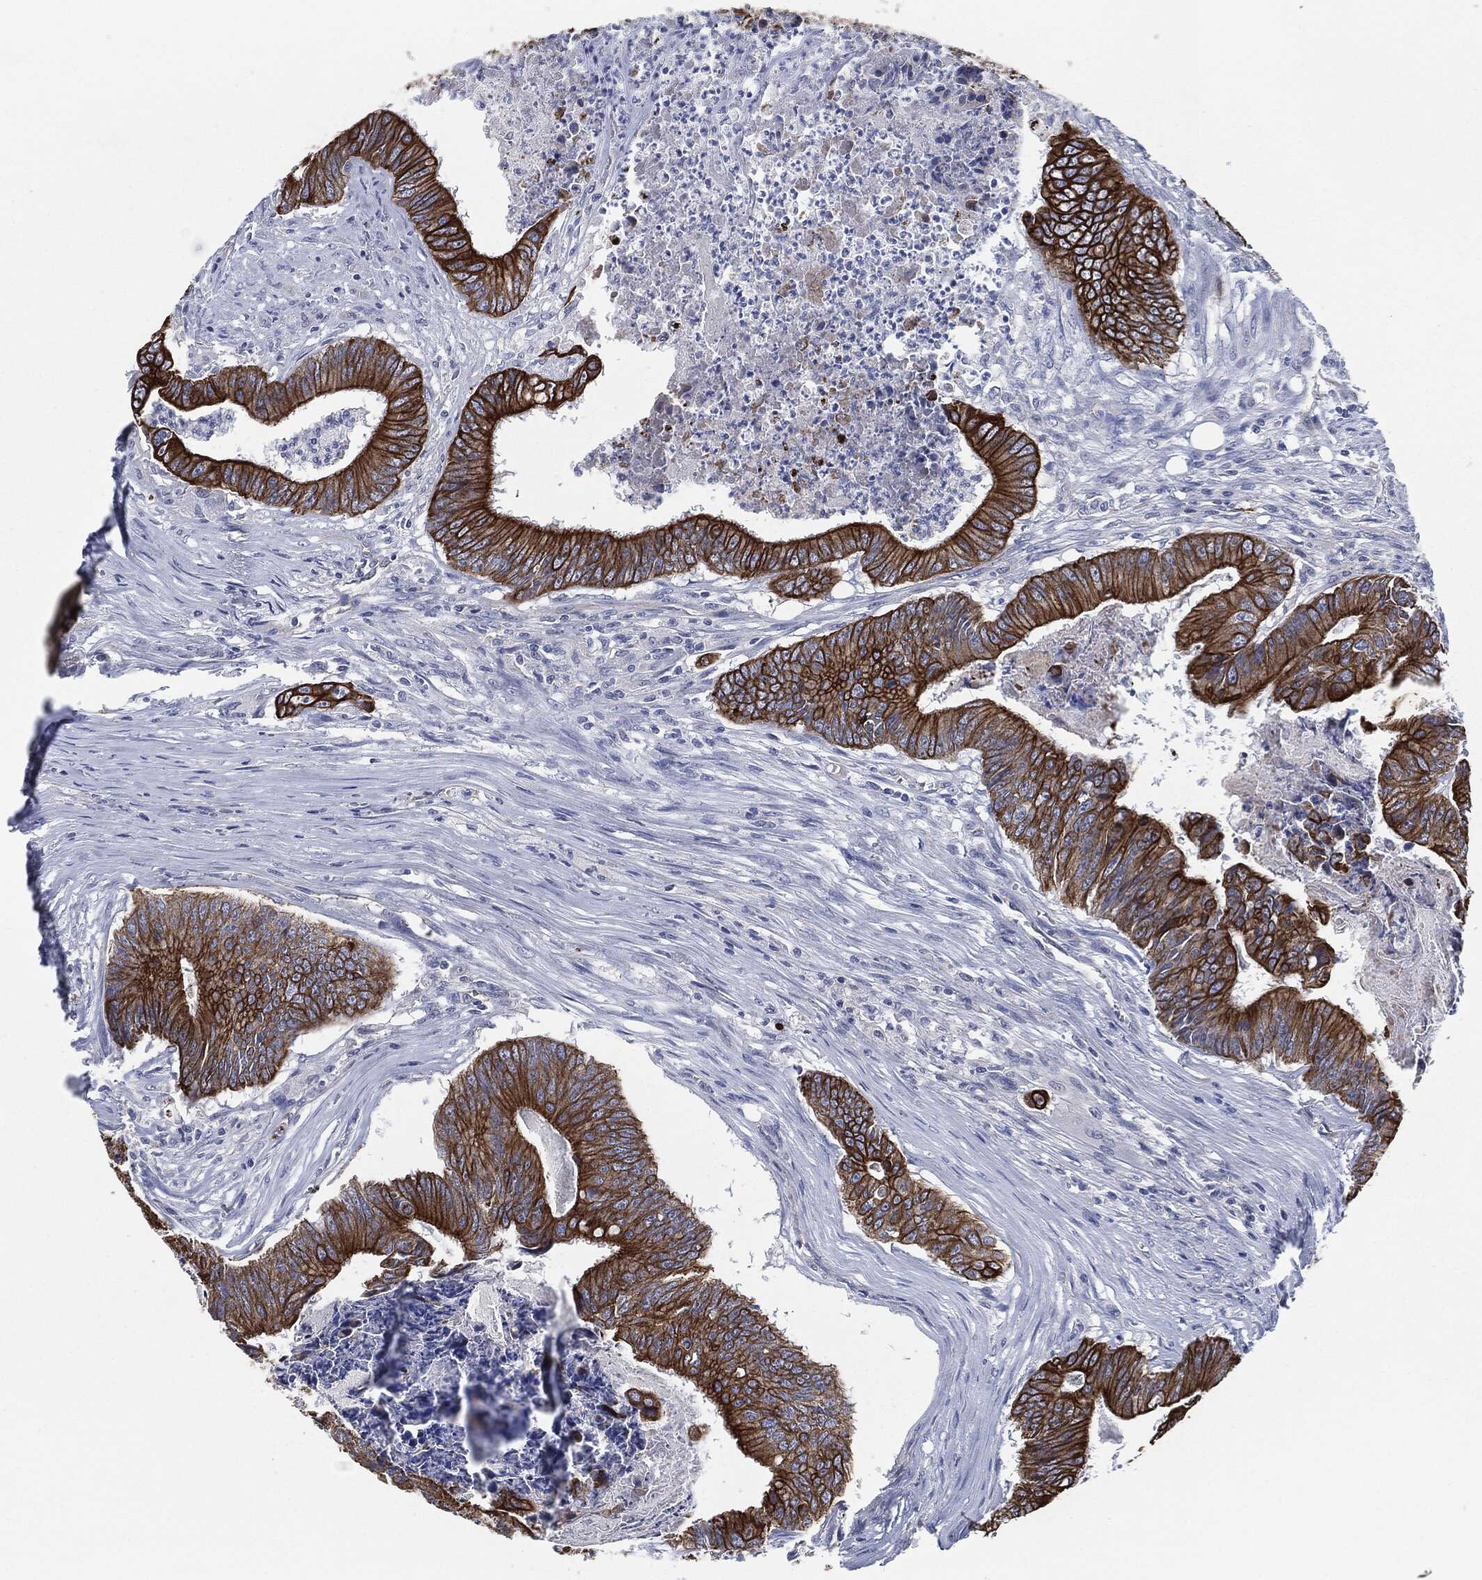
{"staining": {"intensity": "strong", "quantity": ">75%", "location": "cytoplasmic/membranous"}, "tissue": "colorectal cancer", "cell_type": "Tumor cells", "image_type": "cancer", "snomed": [{"axis": "morphology", "description": "Adenocarcinoma, NOS"}, {"axis": "topography", "description": "Colon"}], "caption": "Tumor cells exhibit strong cytoplasmic/membranous positivity in about >75% of cells in colorectal adenocarcinoma.", "gene": "SHROOM2", "patient": {"sex": "male", "age": 84}}